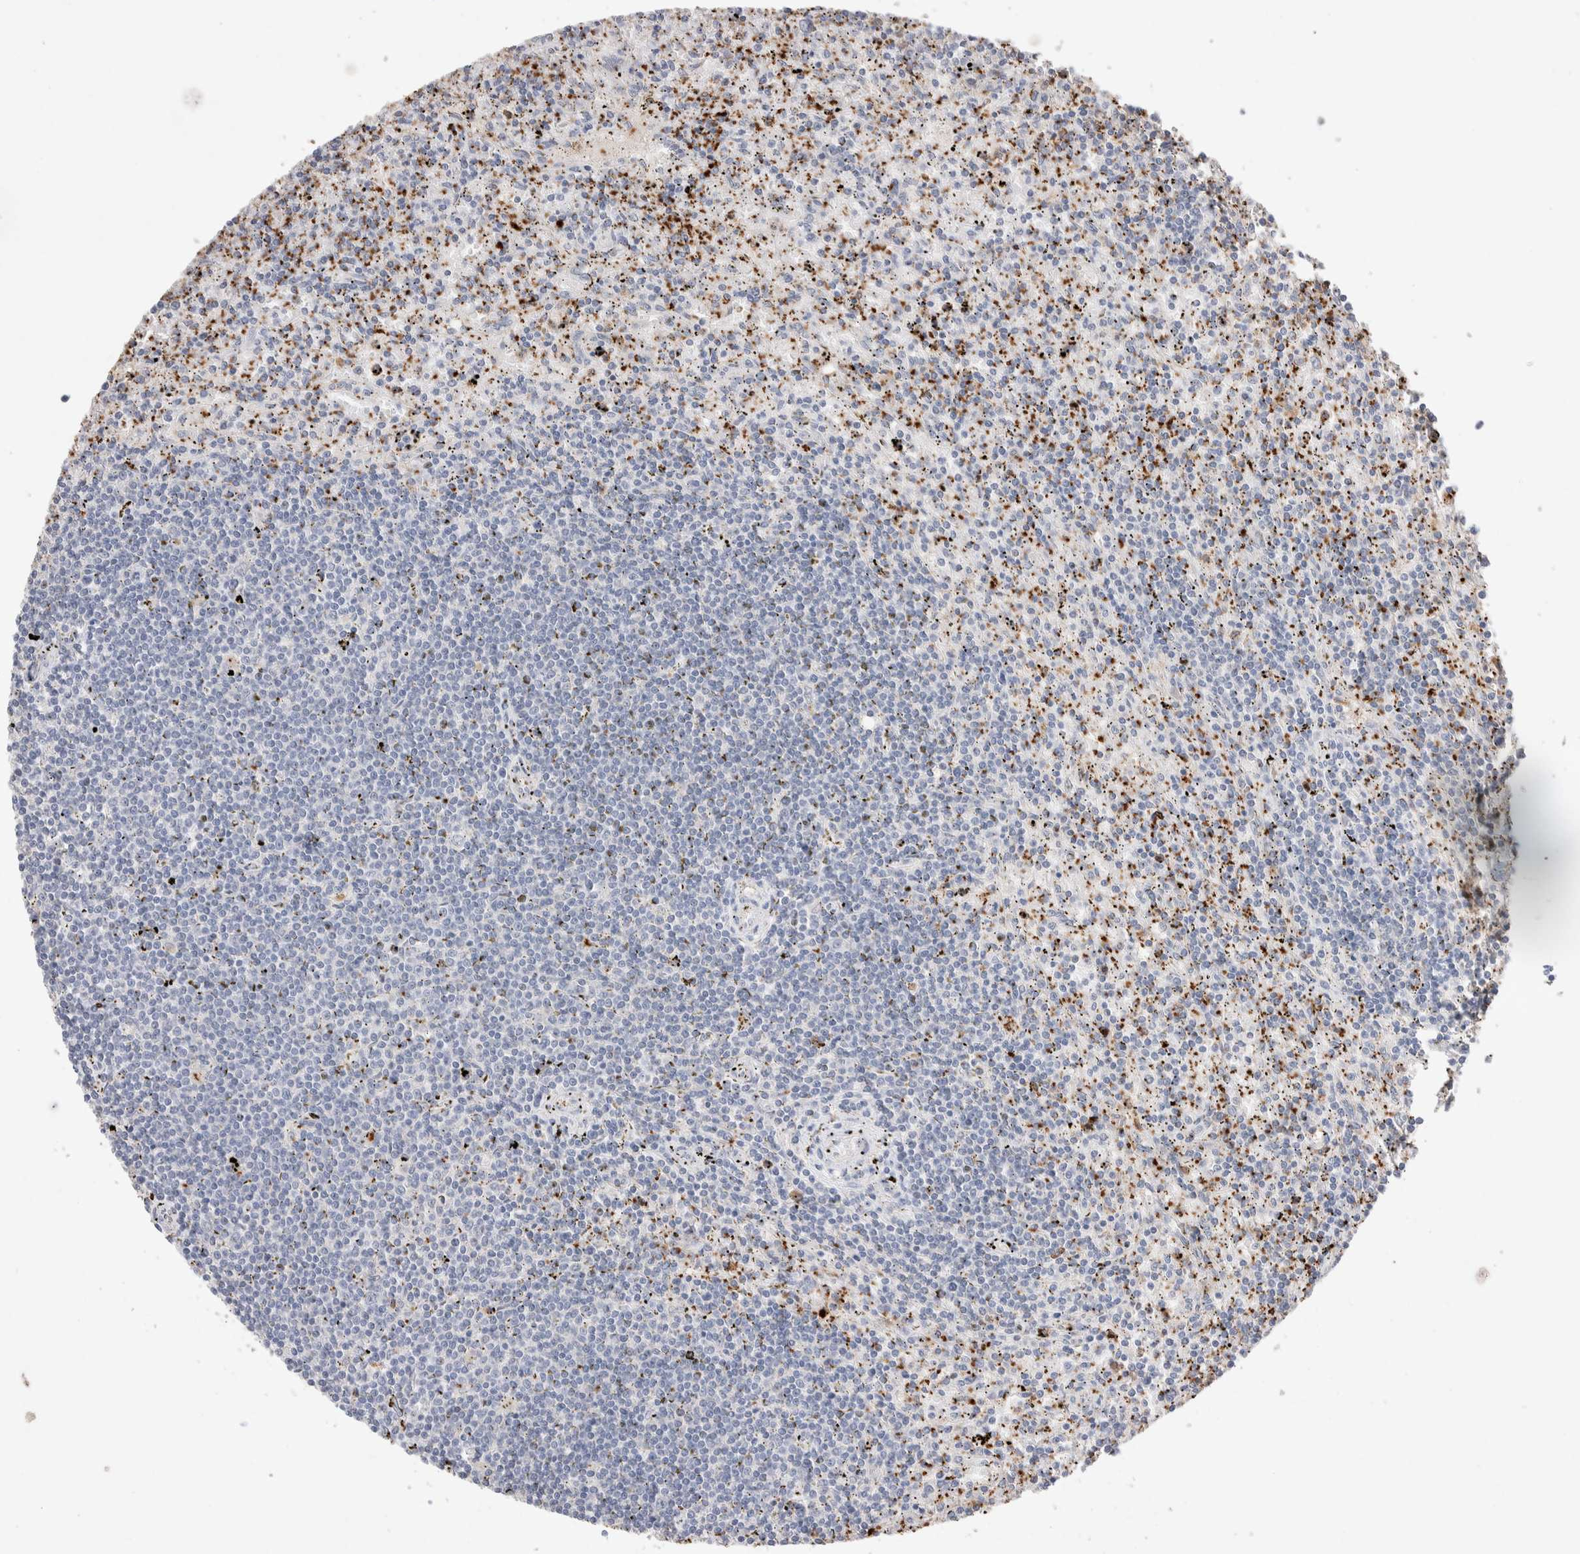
{"staining": {"intensity": "negative", "quantity": "none", "location": "none"}, "tissue": "lymphoma", "cell_type": "Tumor cells", "image_type": "cancer", "snomed": [{"axis": "morphology", "description": "Malignant lymphoma, non-Hodgkin's type, Low grade"}, {"axis": "topography", "description": "Spleen"}], "caption": "Protein analysis of lymphoma reveals no significant staining in tumor cells. (Immunohistochemistry (ihc), brightfield microscopy, high magnification).", "gene": "FFAR2", "patient": {"sex": "male", "age": 76}}